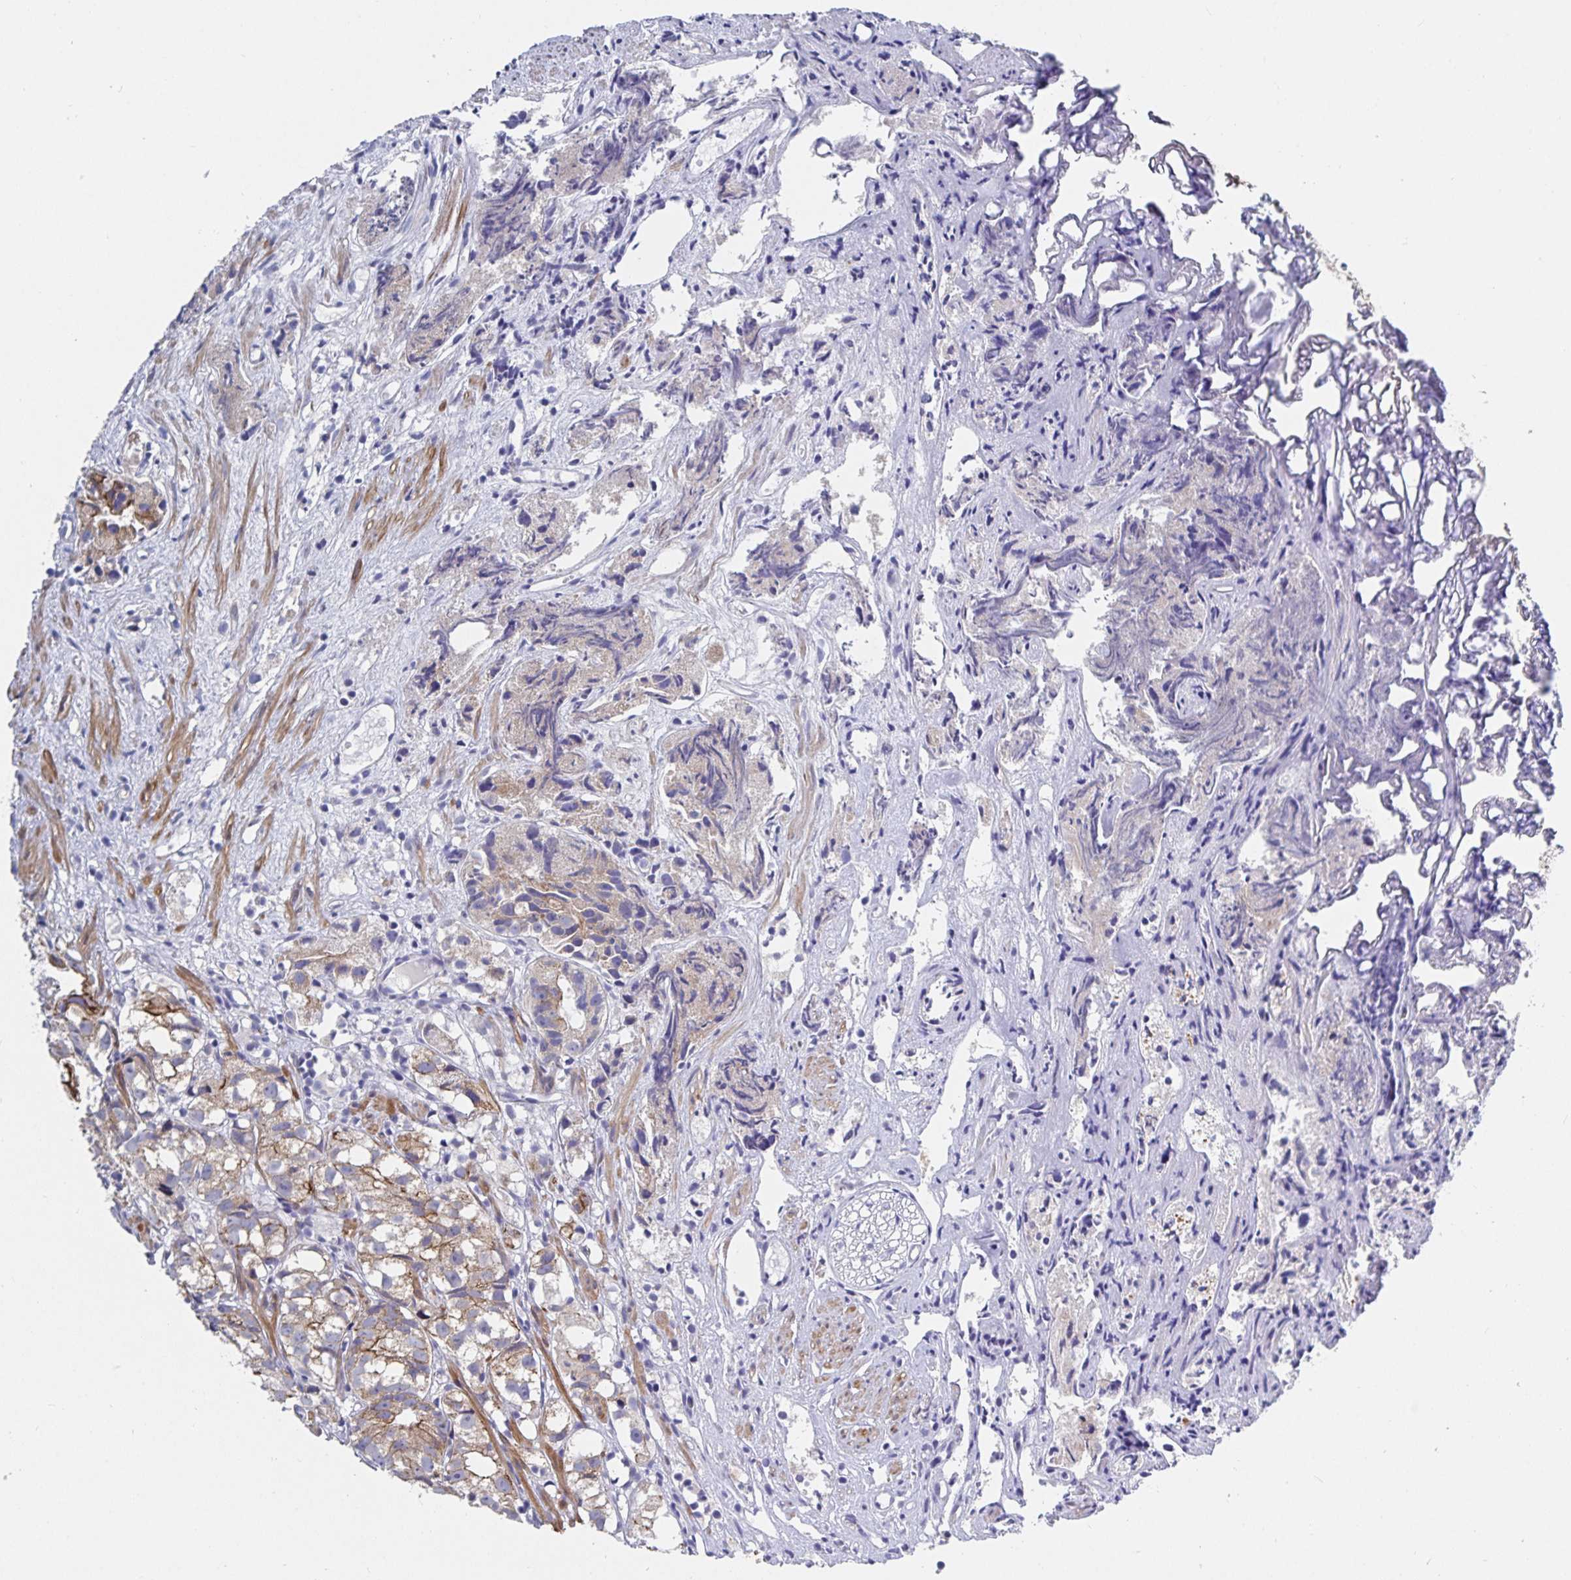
{"staining": {"intensity": "strong", "quantity": "<25%", "location": "cytoplasmic/membranous"}, "tissue": "prostate cancer", "cell_type": "Tumor cells", "image_type": "cancer", "snomed": [{"axis": "morphology", "description": "Adenocarcinoma, High grade"}, {"axis": "topography", "description": "Prostate"}], "caption": "A high-resolution micrograph shows IHC staining of high-grade adenocarcinoma (prostate), which shows strong cytoplasmic/membranous expression in about <25% of tumor cells.", "gene": "ZIK1", "patient": {"sex": "male", "age": 68}}